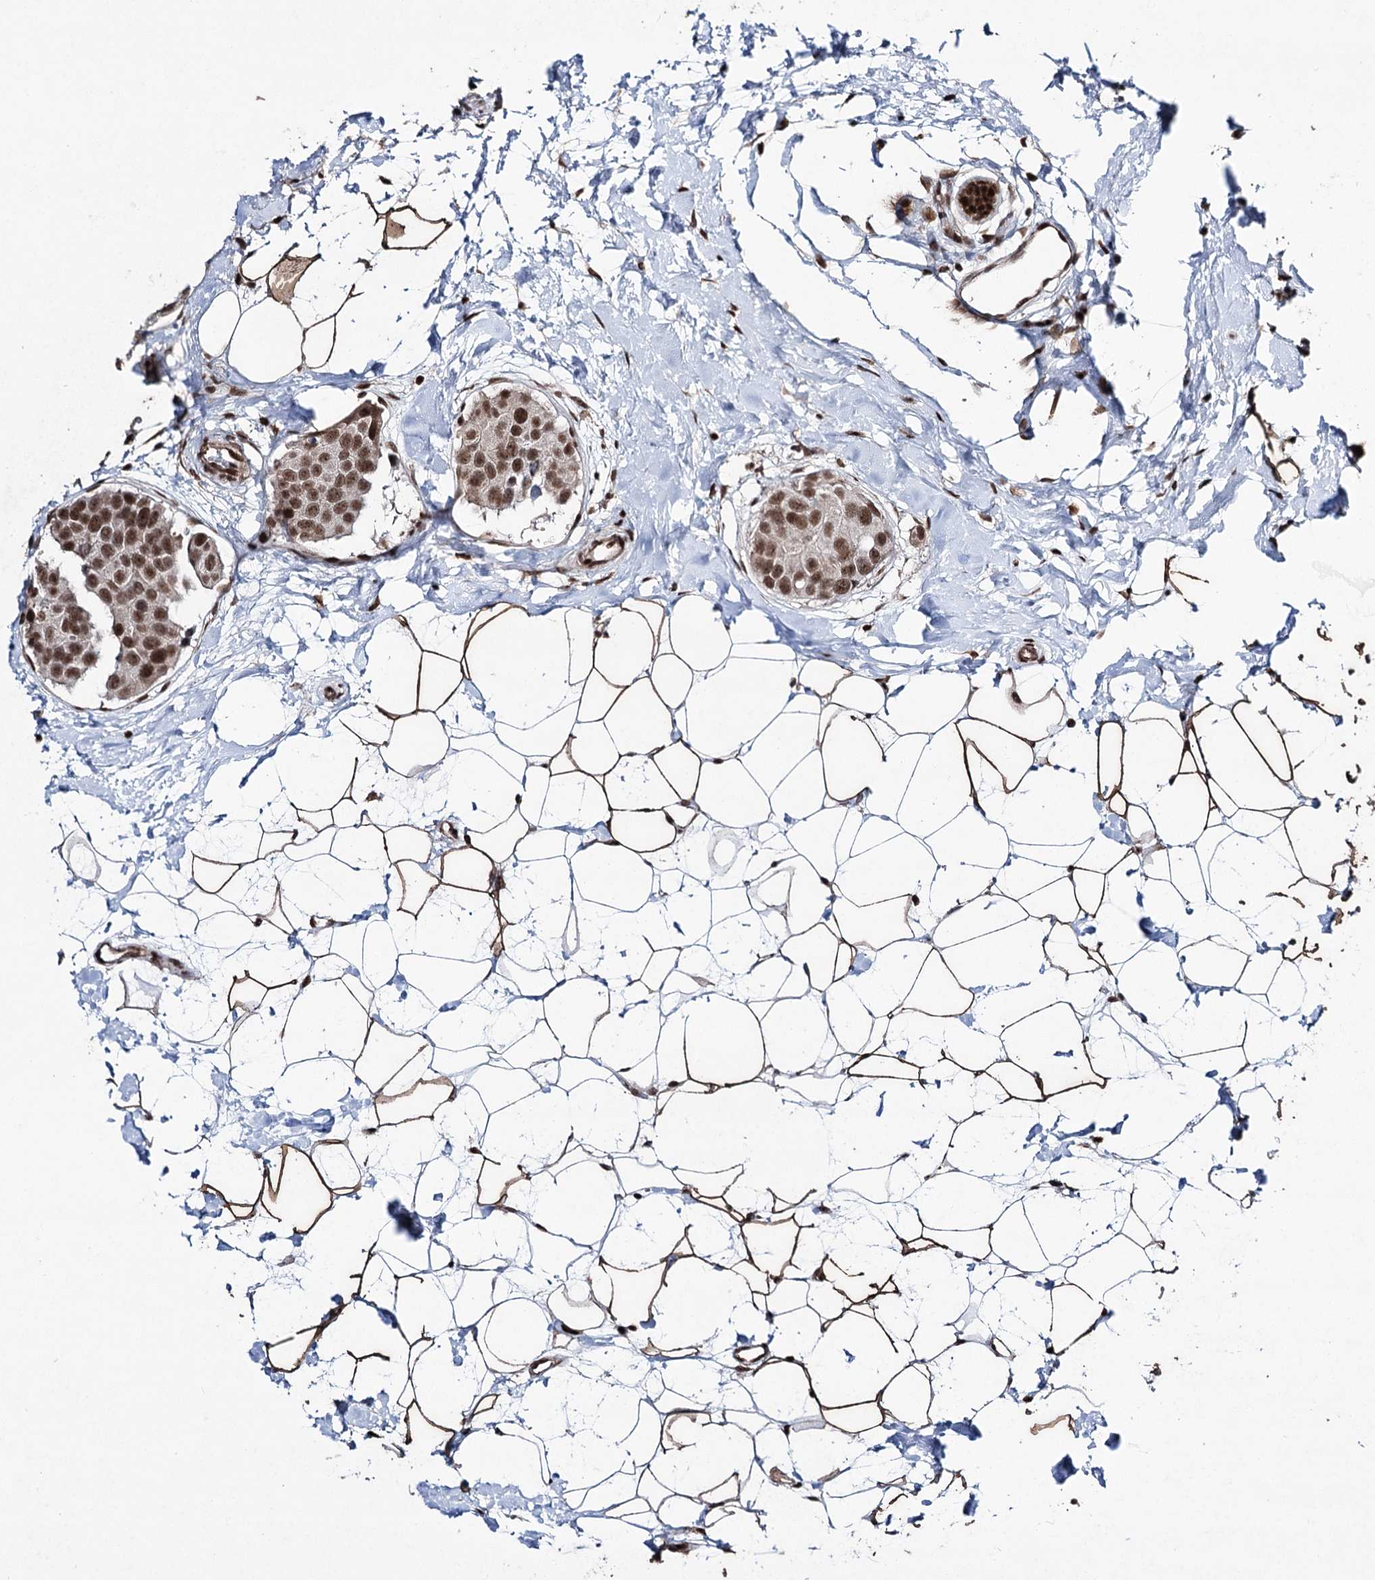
{"staining": {"intensity": "strong", "quantity": ">75%", "location": "nuclear"}, "tissue": "breast cancer", "cell_type": "Tumor cells", "image_type": "cancer", "snomed": [{"axis": "morphology", "description": "Normal tissue, NOS"}, {"axis": "morphology", "description": "Duct carcinoma"}, {"axis": "topography", "description": "Breast"}], "caption": "Strong nuclear positivity is appreciated in about >75% of tumor cells in breast invasive ductal carcinoma. (DAB = brown stain, brightfield microscopy at high magnification).", "gene": "PDCD4", "patient": {"sex": "female", "age": 39}}